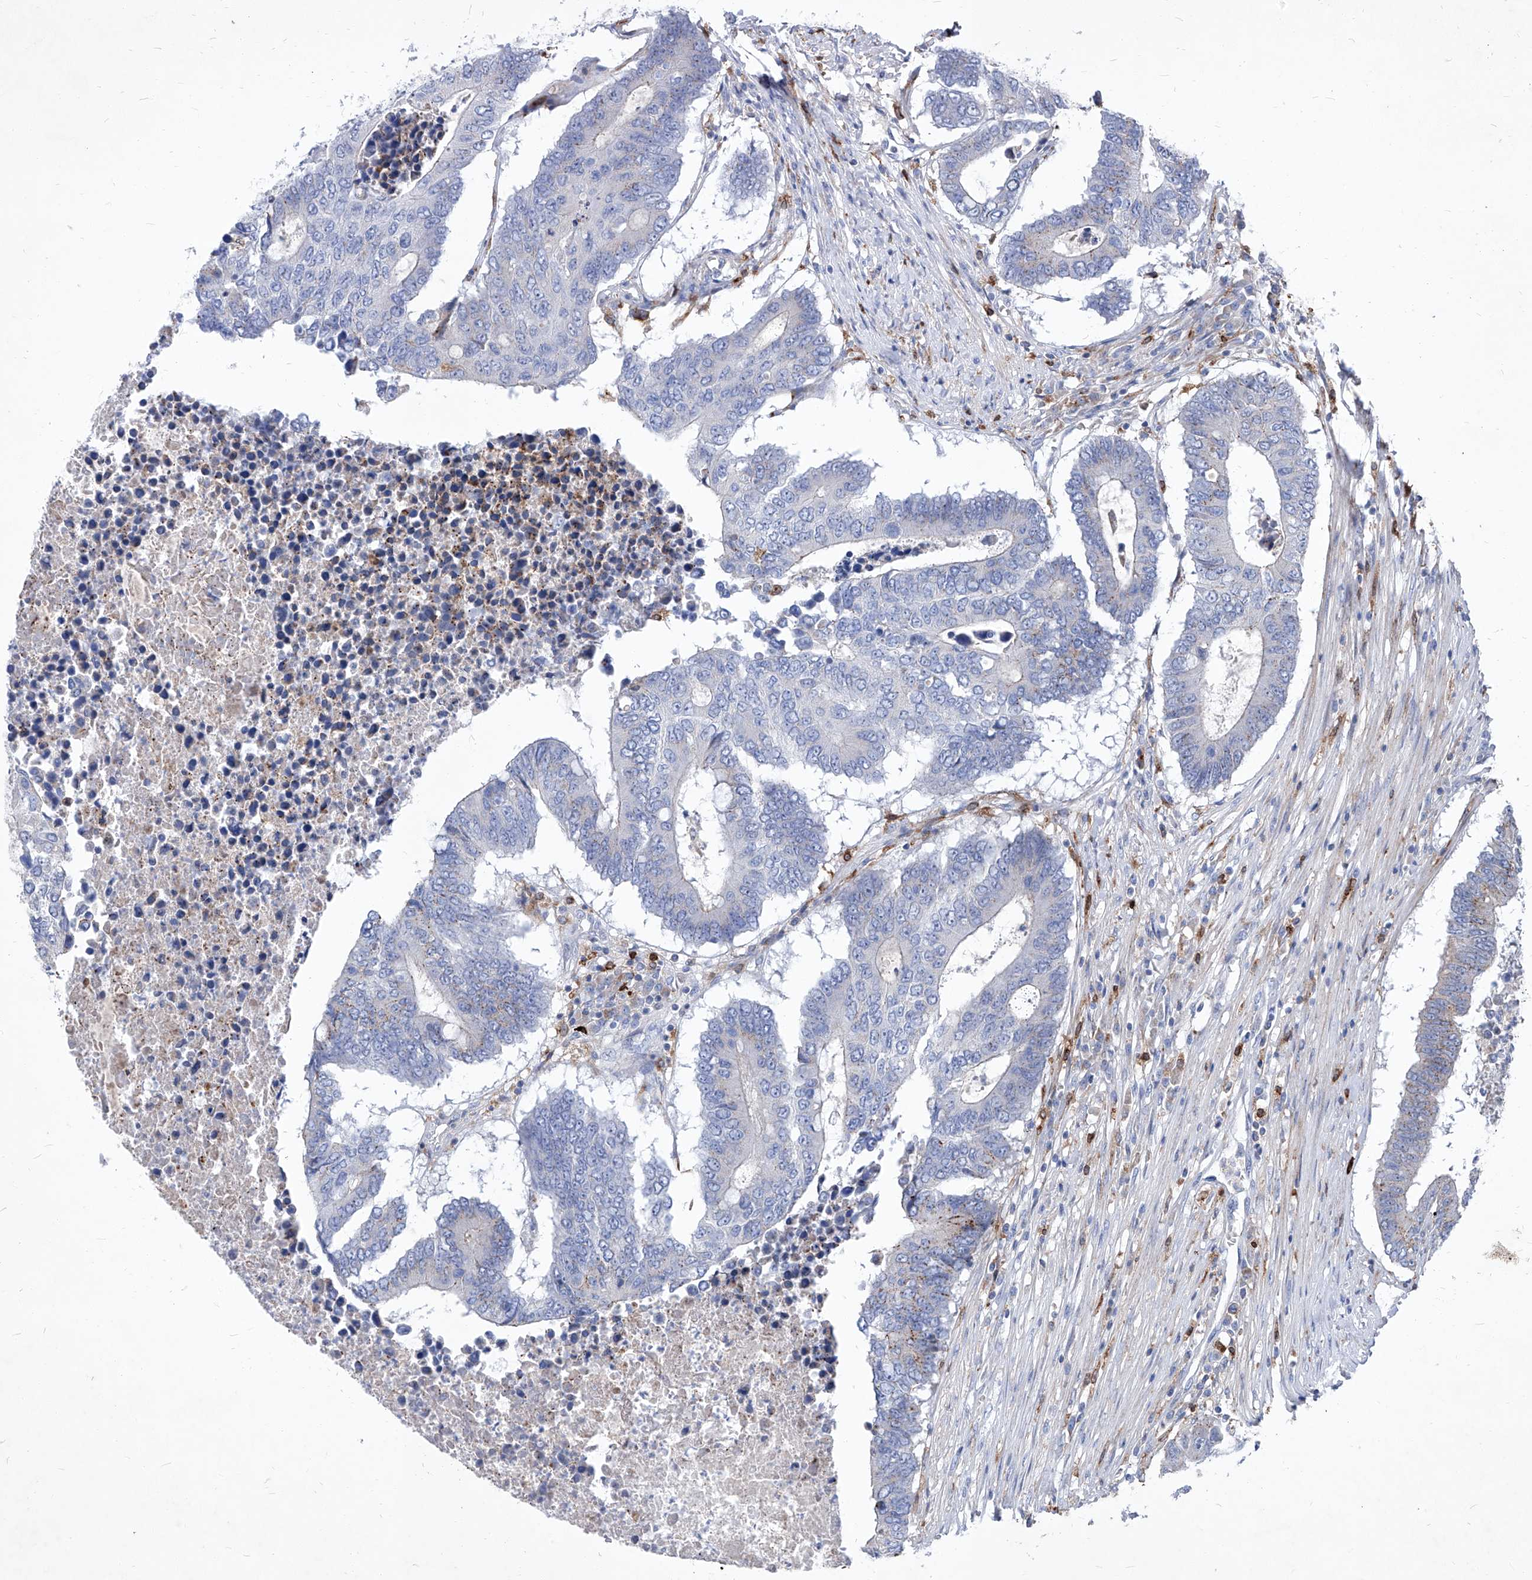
{"staining": {"intensity": "negative", "quantity": "none", "location": "none"}, "tissue": "colorectal cancer", "cell_type": "Tumor cells", "image_type": "cancer", "snomed": [{"axis": "morphology", "description": "Adenocarcinoma, NOS"}, {"axis": "topography", "description": "Colon"}], "caption": "Protein analysis of colorectal adenocarcinoma displays no significant positivity in tumor cells. (Stains: DAB immunohistochemistry with hematoxylin counter stain, Microscopy: brightfield microscopy at high magnification).", "gene": "UBOX5", "patient": {"sex": "male", "age": 87}}